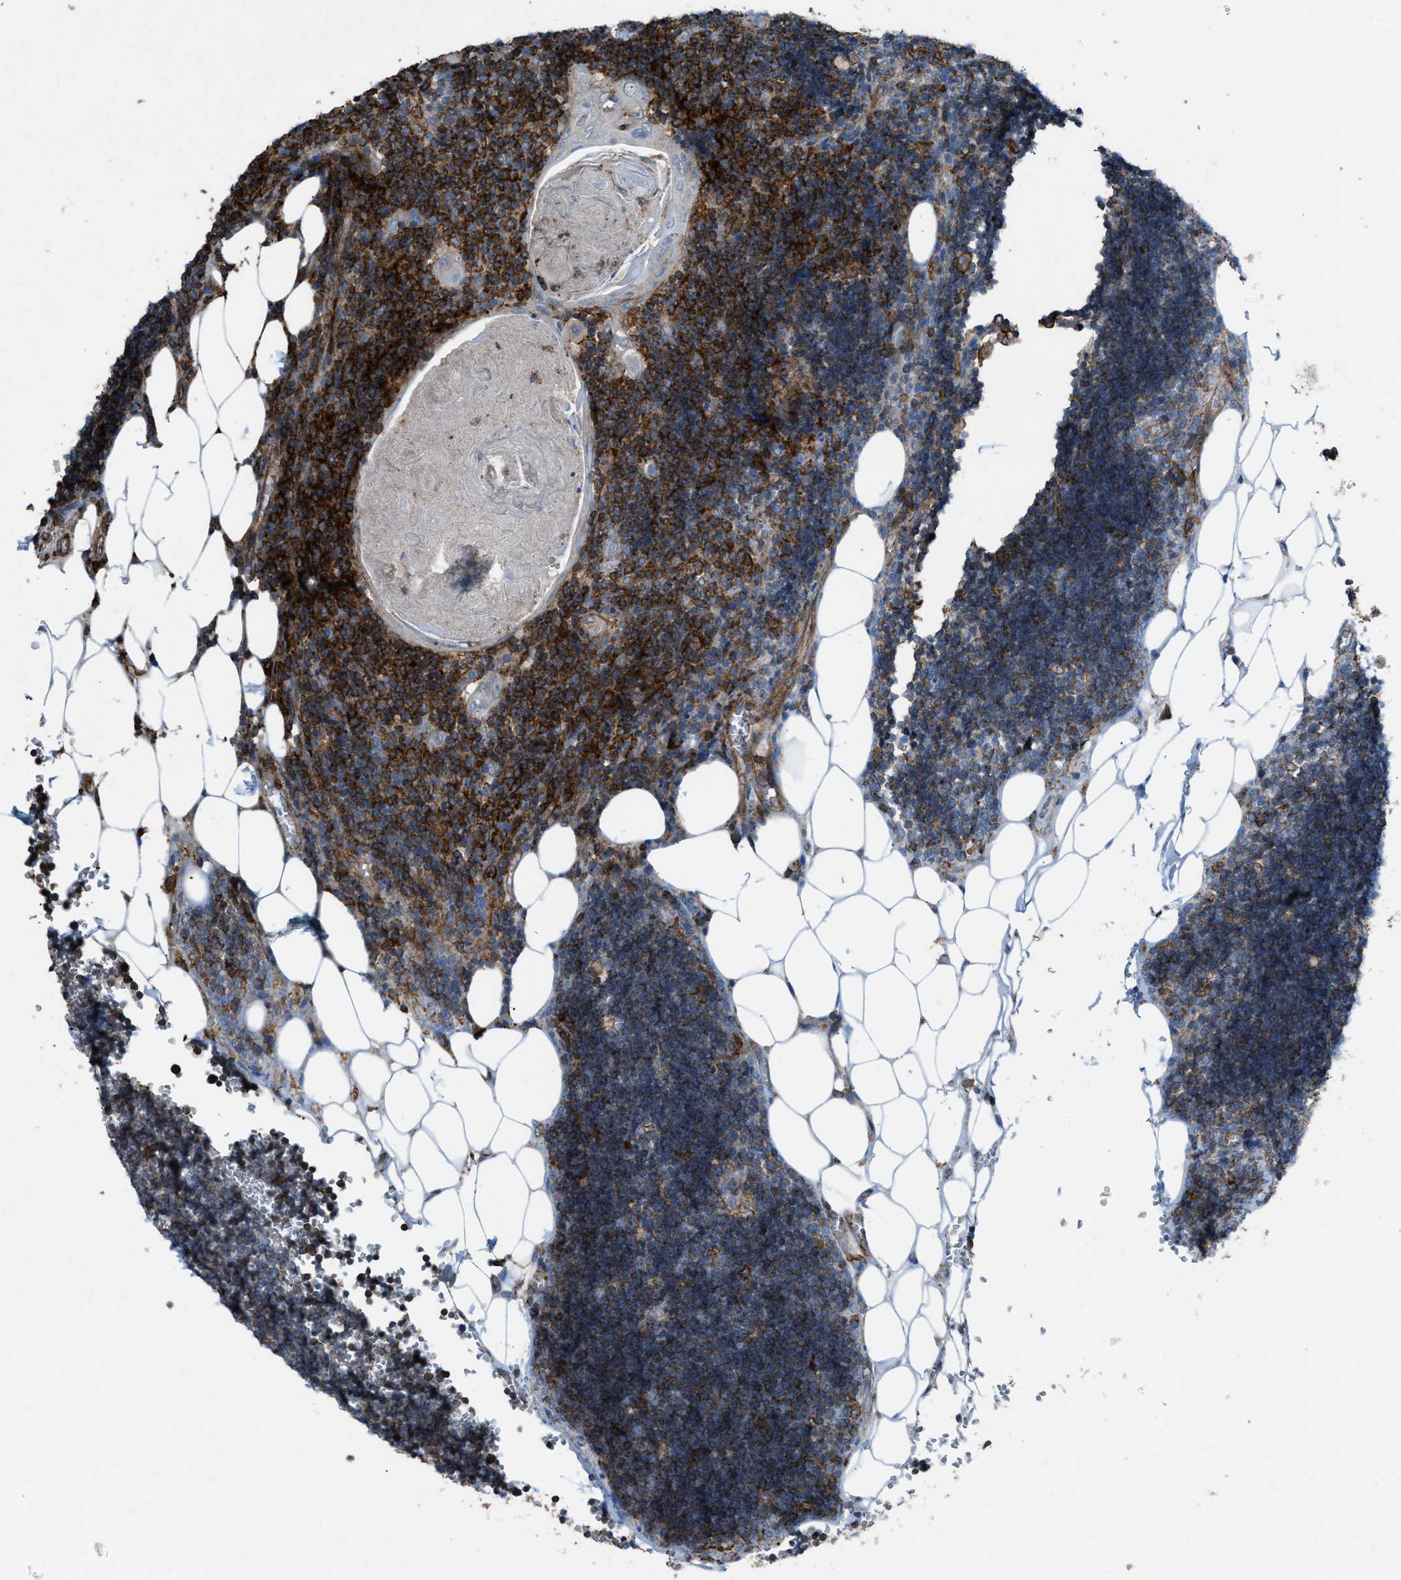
{"staining": {"intensity": "strong", "quantity": "25%-75%", "location": "cytoplasmic/membranous"}, "tissue": "lymph node", "cell_type": "Germinal center cells", "image_type": "normal", "snomed": [{"axis": "morphology", "description": "Normal tissue, NOS"}, {"axis": "topography", "description": "Lymph node"}], "caption": "The photomicrograph demonstrates staining of normal lymph node, revealing strong cytoplasmic/membranous protein expression (brown color) within germinal center cells. Nuclei are stained in blue.", "gene": "NCK2", "patient": {"sex": "male", "age": 33}}